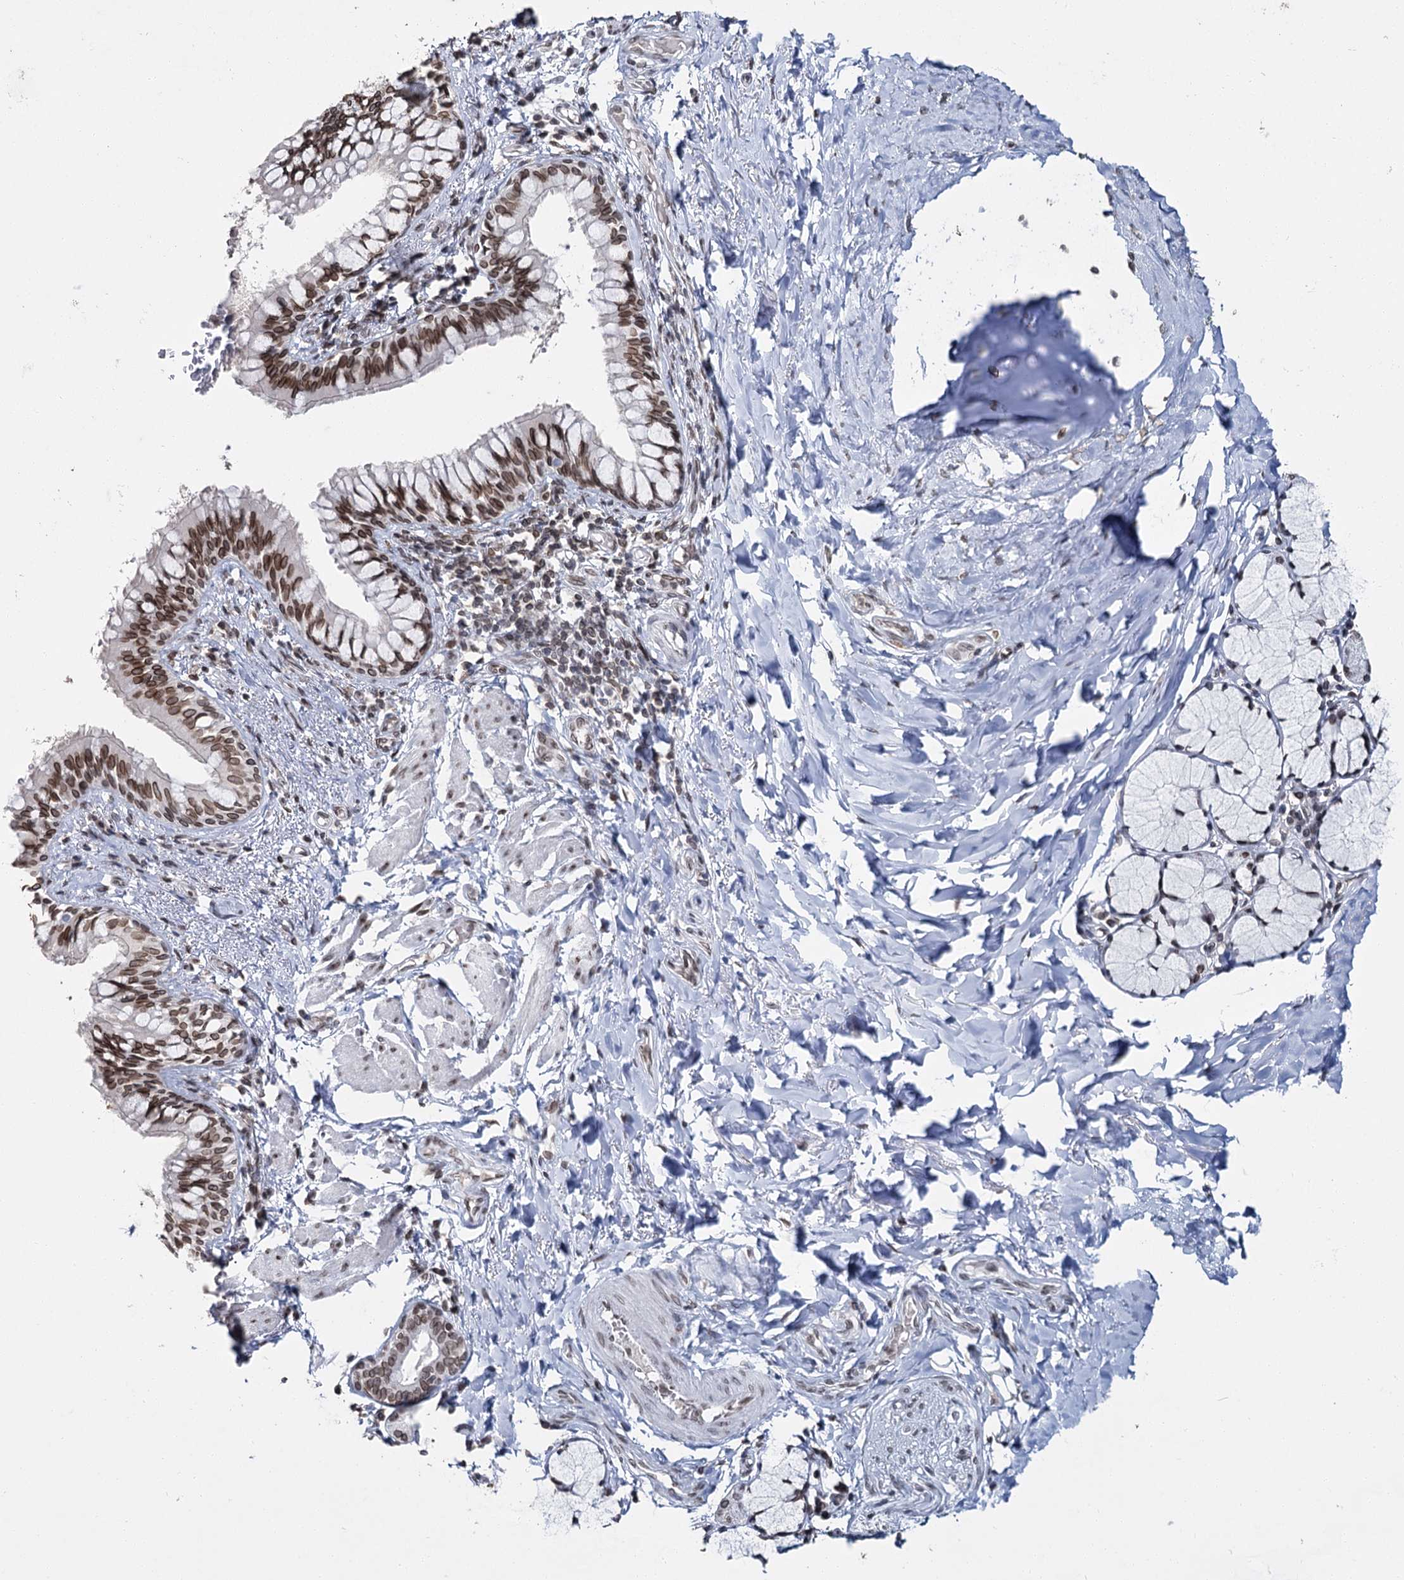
{"staining": {"intensity": "strong", "quantity": ">75%", "location": "cytoplasmic/membranous,nuclear"}, "tissue": "bronchus", "cell_type": "Respiratory epithelial cells", "image_type": "normal", "snomed": [{"axis": "morphology", "description": "Normal tissue, NOS"}, {"axis": "topography", "description": "Cartilage tissue"}, {"axis": "topography", "description": "Bronchus"}], "caption": "Protein expression analysis of benign human bronchus reveals strong cytoplasmic/membranous,nuclear staining in about >75% of respiratory epithelial cells.", "gene": "KIAA0930", "patient": {"sex": "female", "age": 36}}